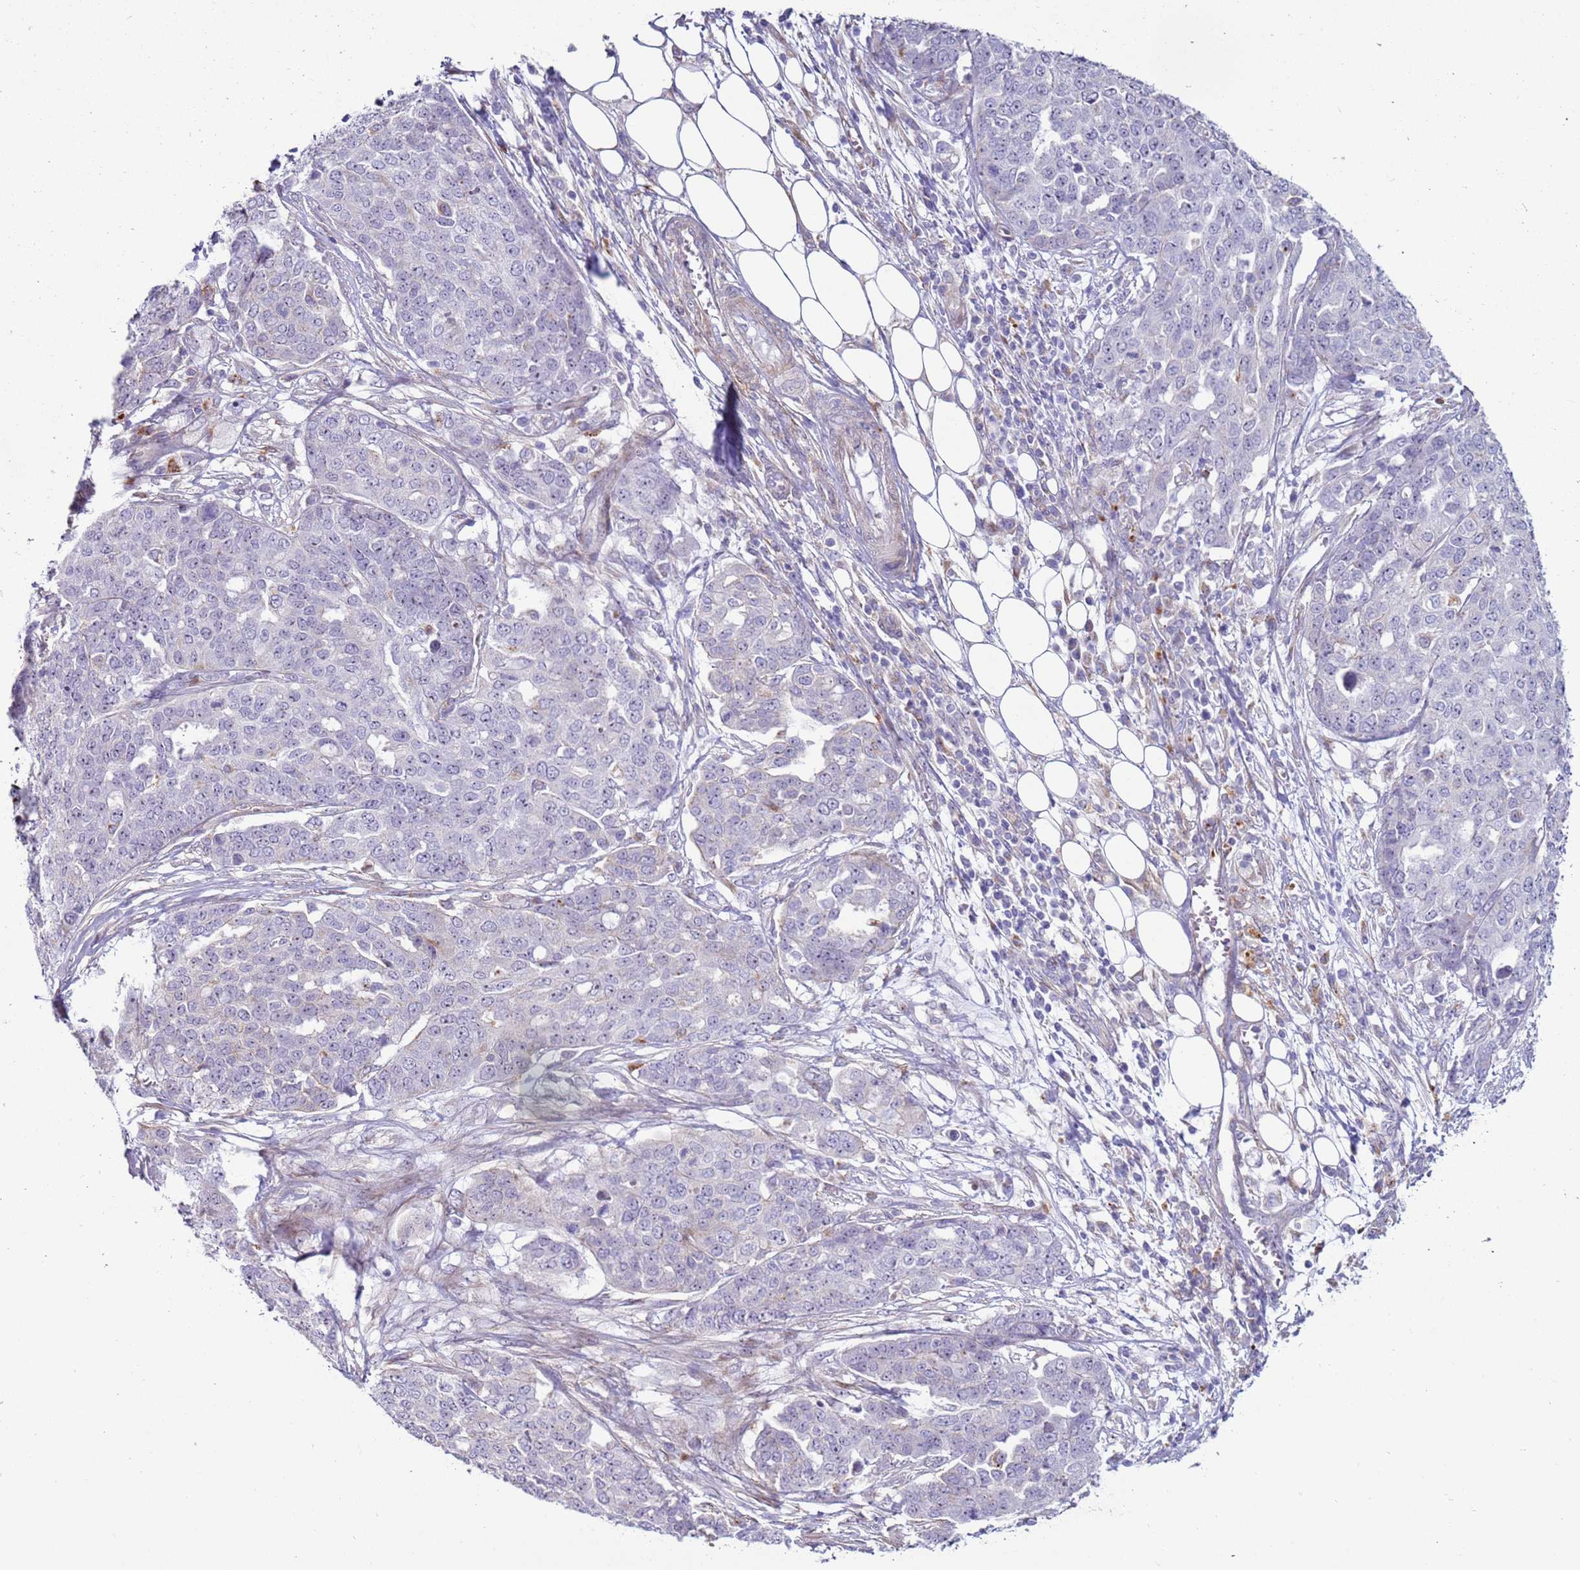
{"staining": {"intensity": "negative", "quantity": "none", "location": "none"}, "tissue": "ovarian cancer", "cell_type": "Tumor cells", "image_type": "cancer", "snomed": [{"axis": "morphology", "description": "Cystadenocarcinoma, serous, NOS"}, {"axis": "topography", "description": "Soft tissue"}, {"axis": "topography", "description": "Ovary"}], "caption": "This is an IHC image of human serous cystadenocarcinoma (ovarian). There is no expression in tumor cells.", "gene": "HEATR1", "patient": {"sex": "female", "age": 57}}